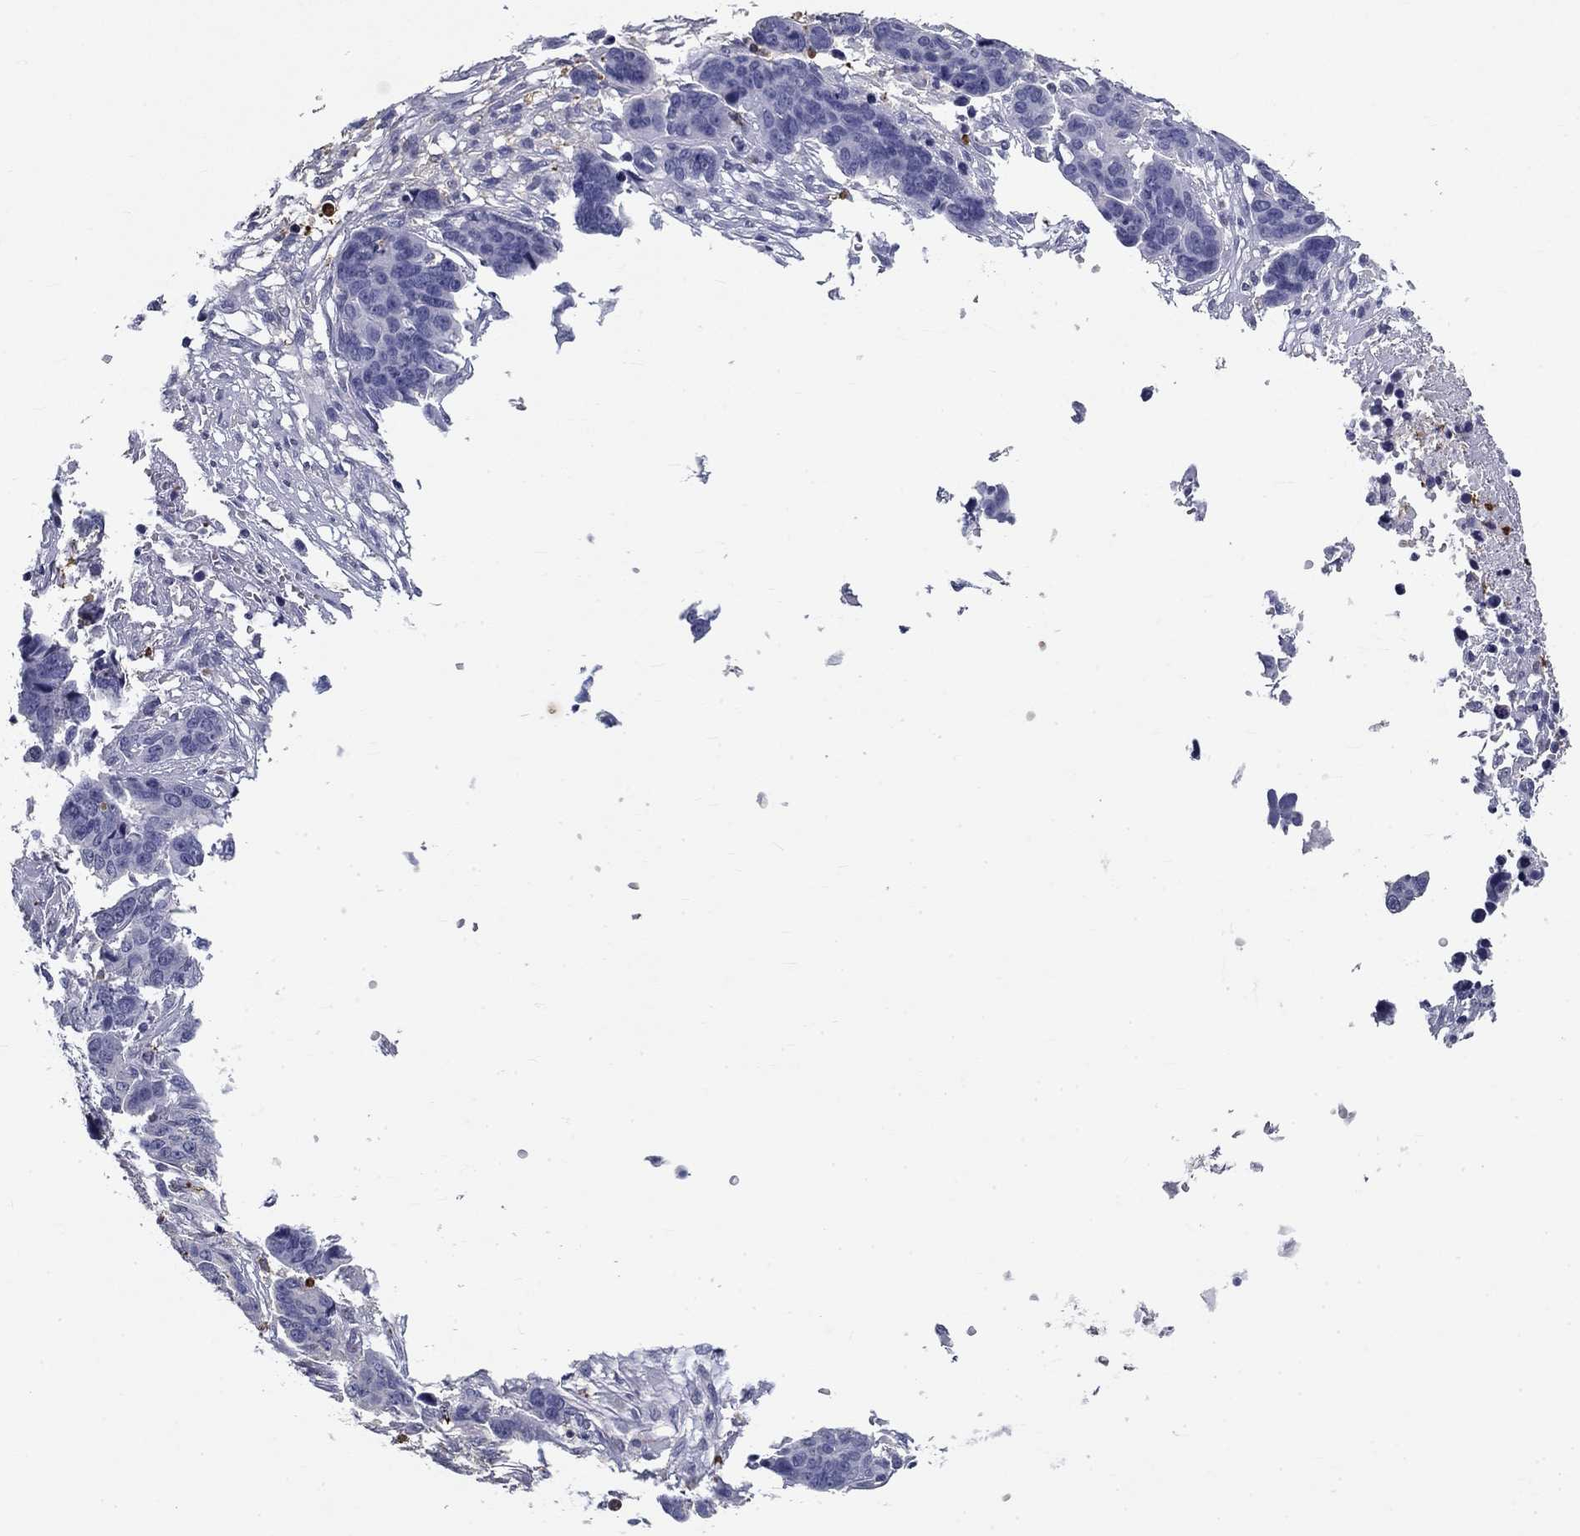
{"staining": {"intensity": "negative", "quantity": "none", "location": "none"}, "tissue": "ovarian cancer", "cell_type": "Tumor cells", "image_type": "cancer", "snomed": [{"axis": "morphology", "description": "Carcinoma, endometroid"}, {"axis": "topography", "description": "Ovary"}], "caption": "There is no significant expression in tumor cells of ovarian endometroid carcinoma.", "gene": "IGSF8", "patient": {"sex": "female", "age": 78}}